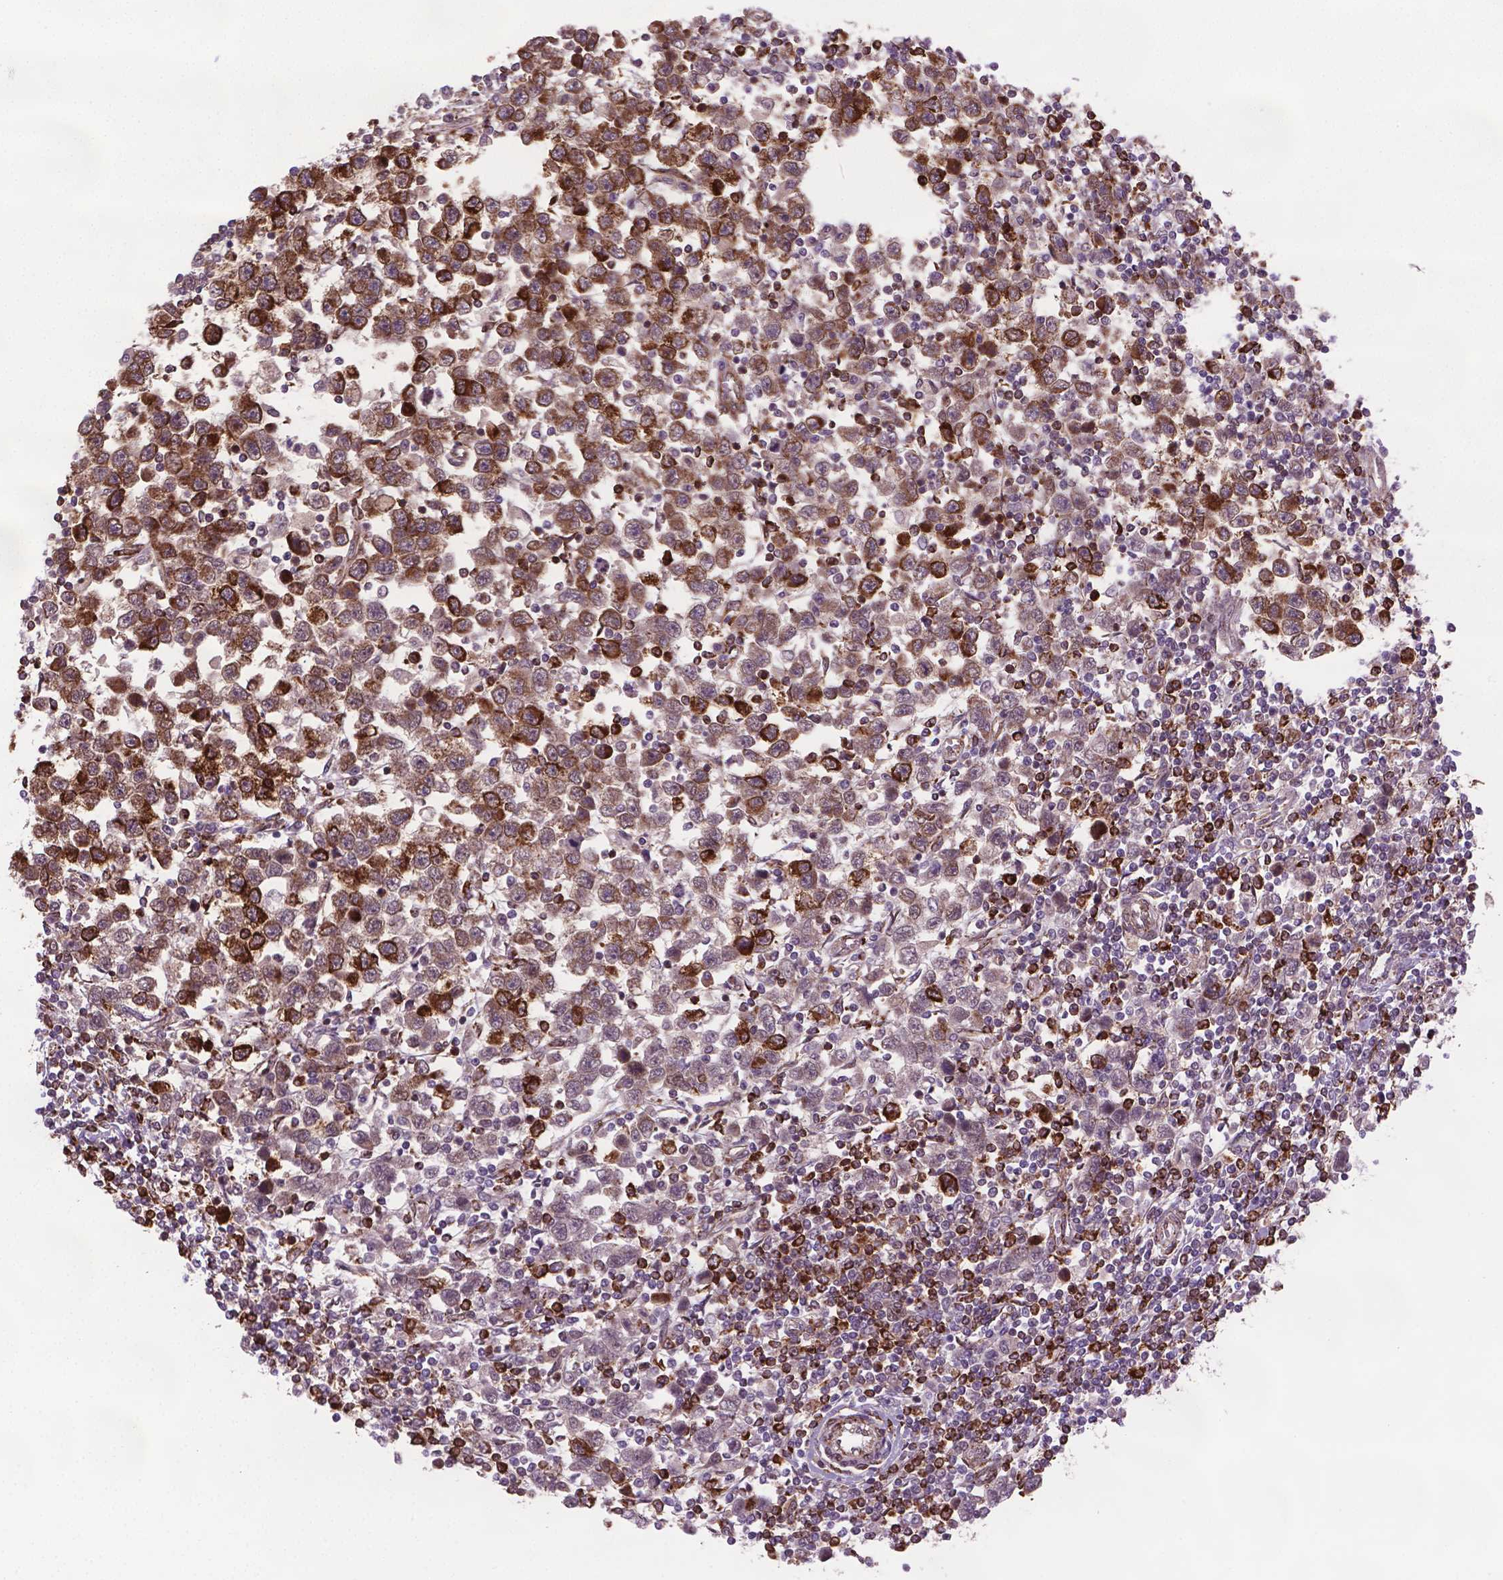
{"staining": {"intensity": "moderate", "quantity": "25%-75%", "location": "cytoplasmic/membranous"}, "tissue": "testis cancer", "cell_type": "Tumor cells", "image_type": "cancer", "snomed": [{"axis": "morphology", "description": "Normal tissue, NOS"}, {"axis": "morphology", "description": "Seminoma, NOS"}, {"axis": "topography", "description": "Testis"}, {"axis": "topography", "description": "Epididymis"}], "caption": "Immunohistochemical staining of human seminoma (testis) demonstrates medium levels of moderate cytoplasmic/membranous protein staining in approximately 25%-75% of tumor cells.", "gene": "PLIN3", "patient": {"sex": "male", "age": 34}}